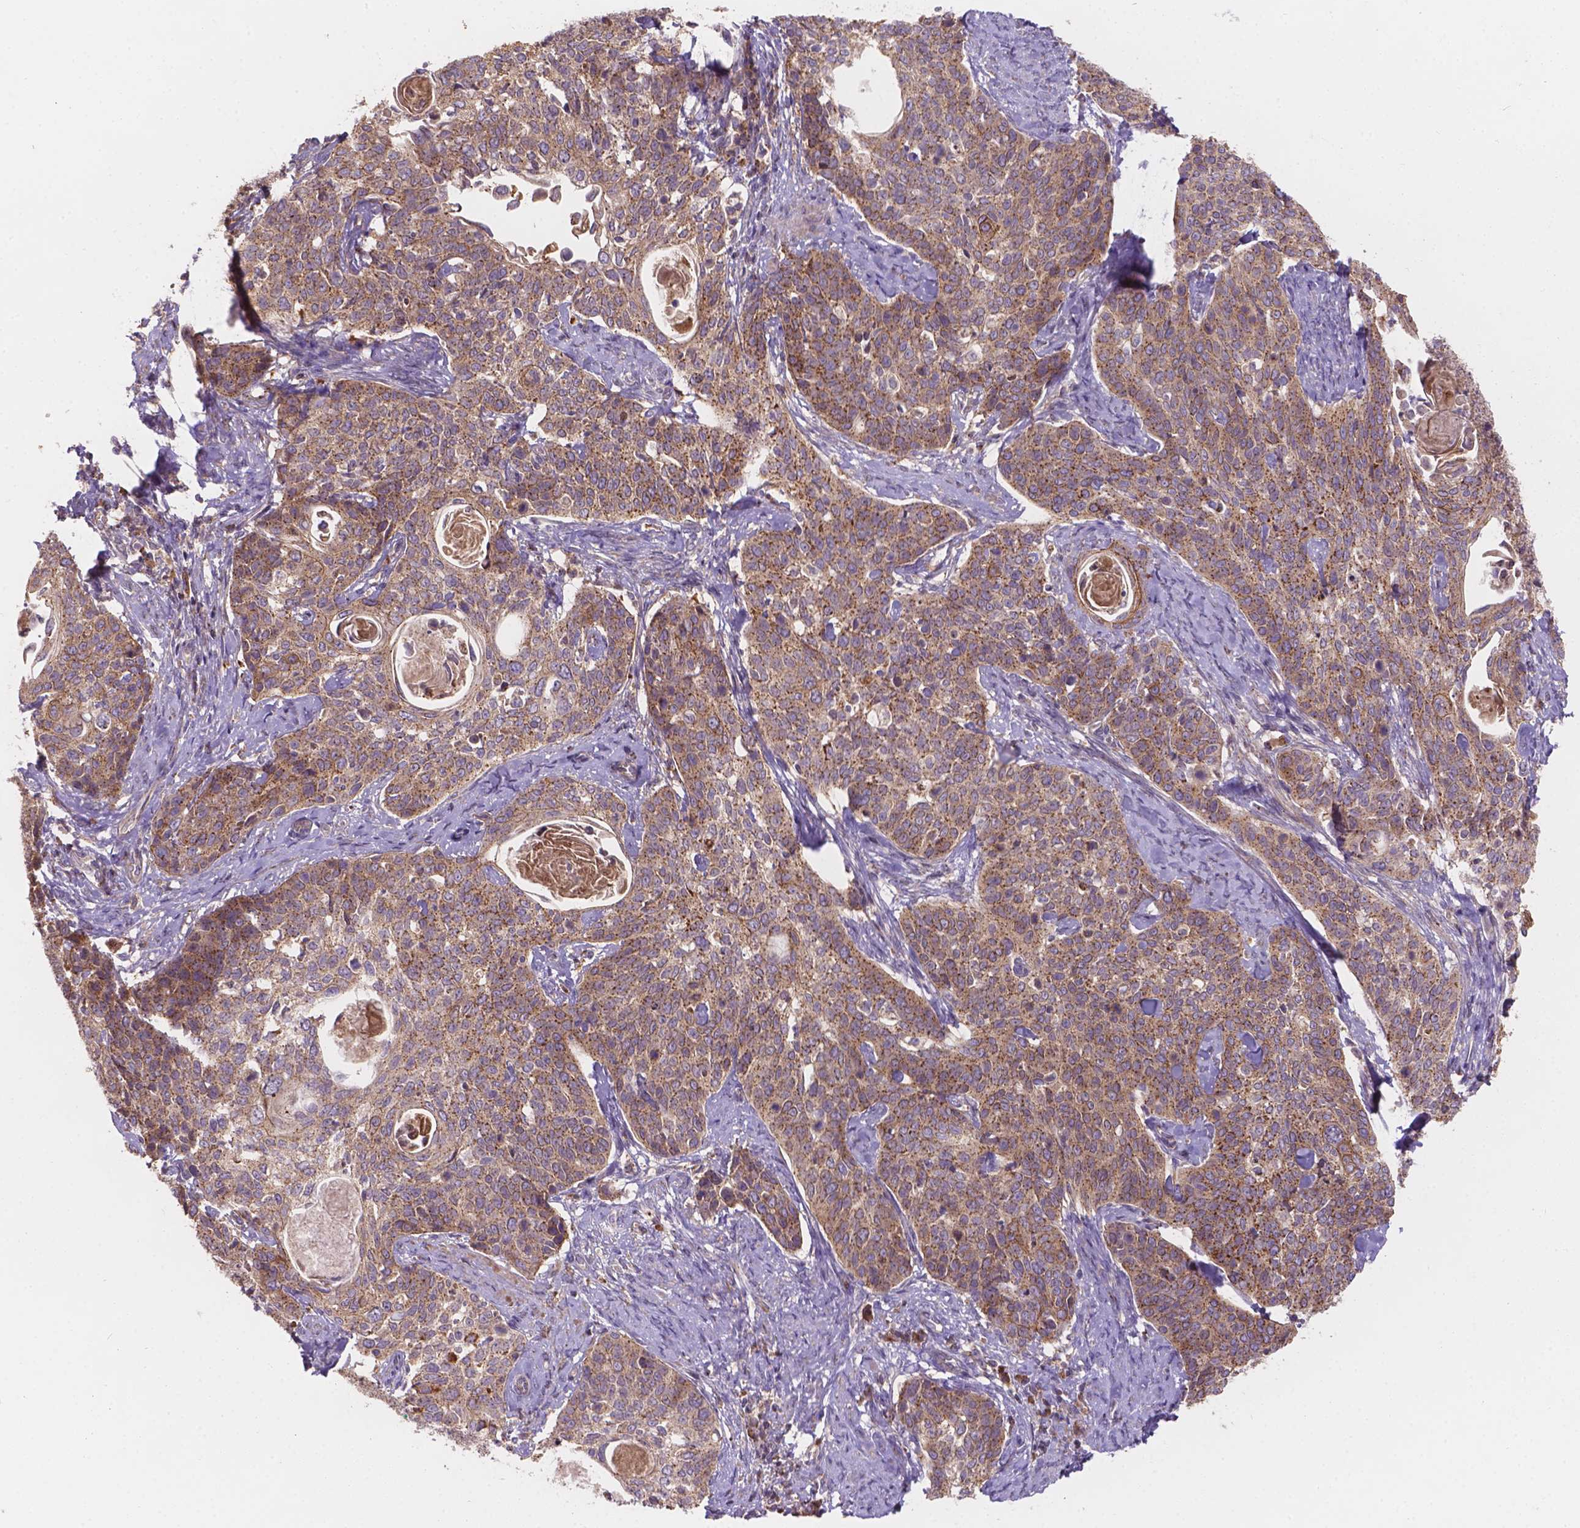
{"staining": {"intensity": "strong", "quantity": "<25%", "location": "cytoplasmic/membranous"}, "tissue": "cervical cancer", "cell_type": "Tumor cells", "image_type": "cancer", "snomed": [{"axis": "morphology", "description": "Squamous cell carcinoma, NOS"}, {"axis": "topography", "description": "Cervix"}], "caption": "Immunohistochemistry image of neoplastic tissue: human cervical cancer (squamous cell carcinoma) stained using immunohistochemistry reveals medium levels of strong protein expression localized specifically in the cytoplasmic/membranous of tumor cells, appearing as a cytoplasmic/membranous brown color.", "gene": "CDK10", "patient": {"sex": "female", "age": 69}}